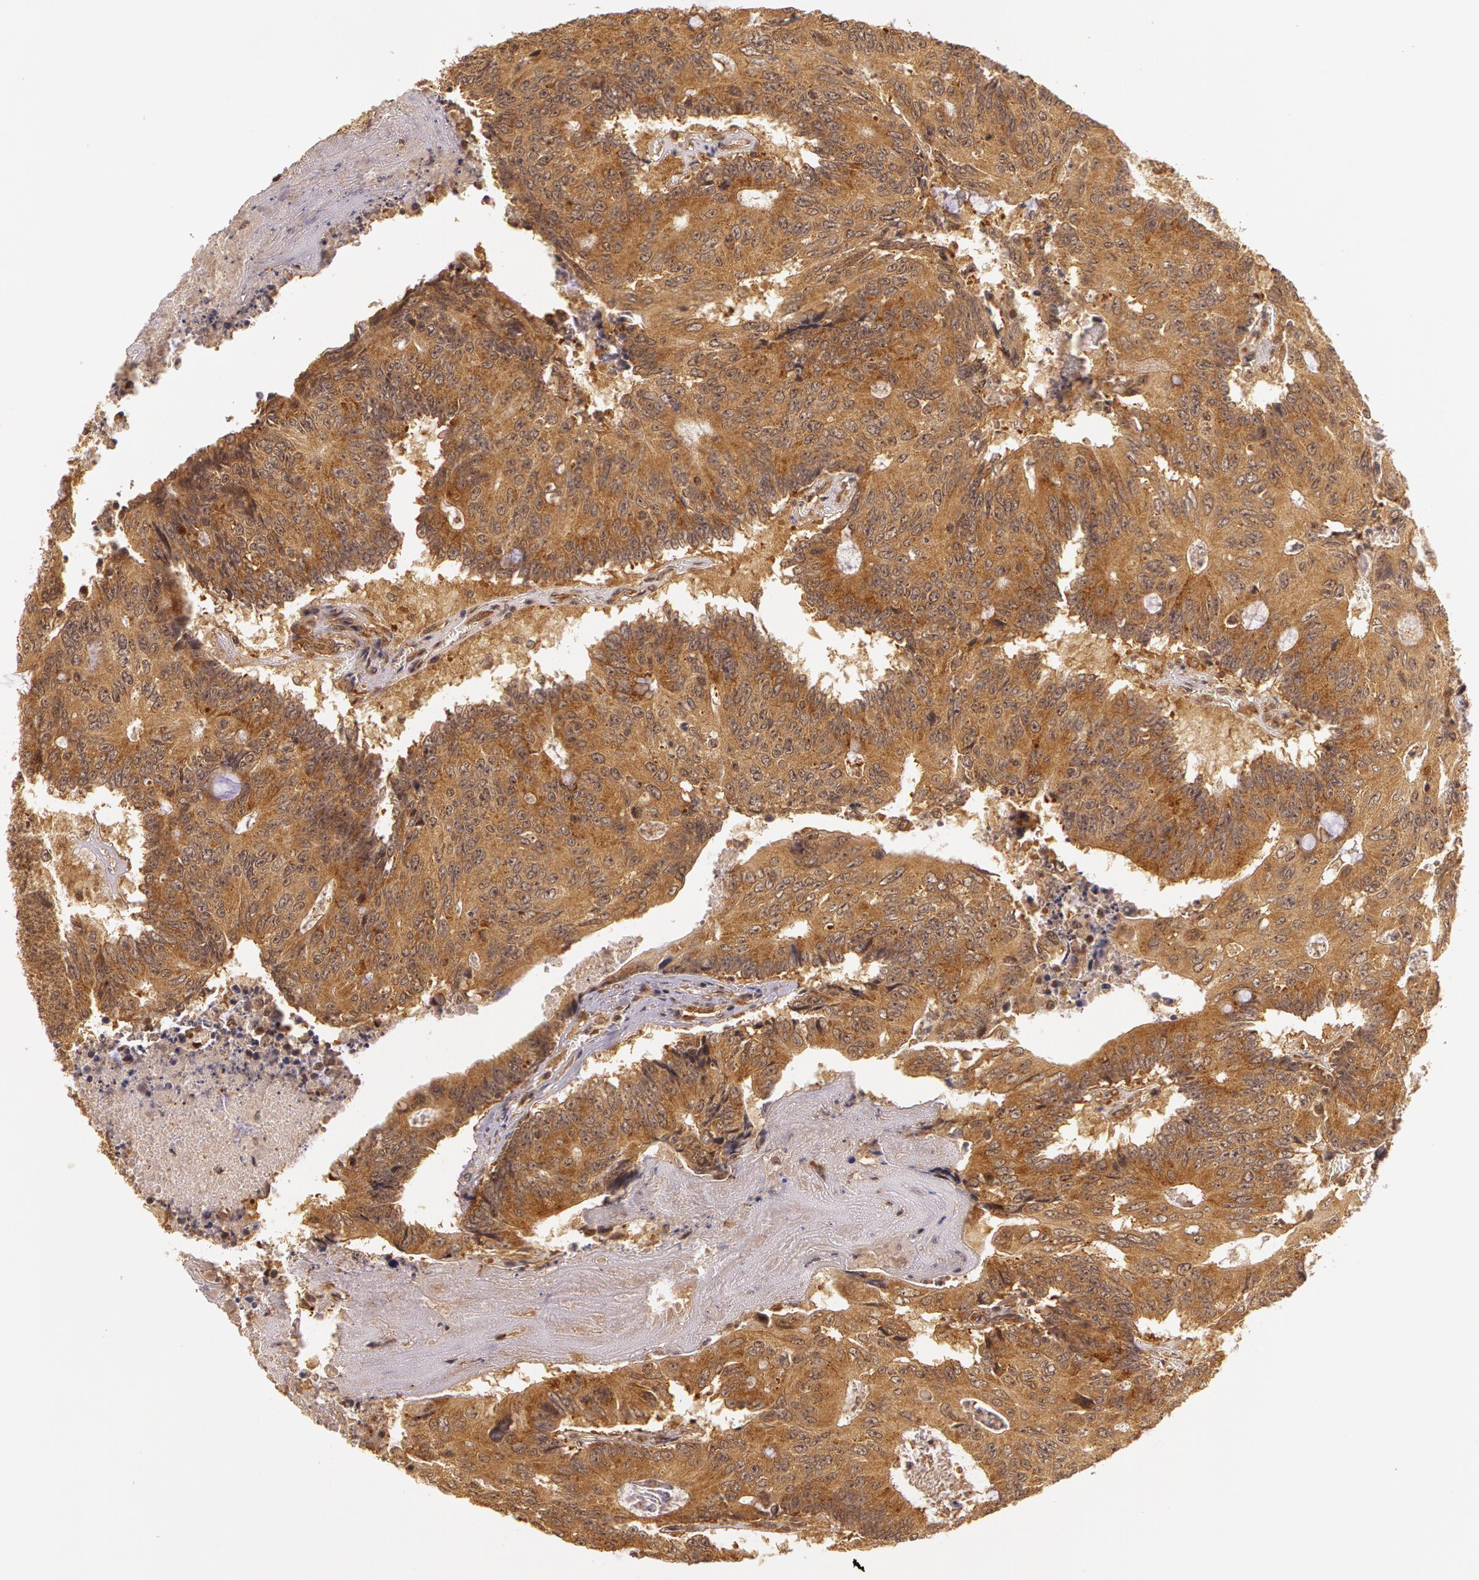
{"staining": {"intensity": "moderate", "quantity": ">75%", "location": "cytoplasmic/membranous"}, "tissue": "colorectal cancer", "cell_type": "Tumor cells", "image_type": "cancer", "snomed": [{"axis": "morphology", "description": "Adenocarcinoma, NOS"}, {"axis": "topography", "description": "Colon"}], "caption": "Immunohistochemical staining of colorectal cancer (adenocarcinoma) demonstrates medium levels of moderate cytoplasmic/membranous positivity in about >75% of tumor cells. (Stains: DAB (3,3'-diaminobenzidine) in brown, nuclei in blue, Microscopy: brightfield microscopy at high magnification).", "gene": "ASCC2", "patient": {"sex": "male", "age": 65}}